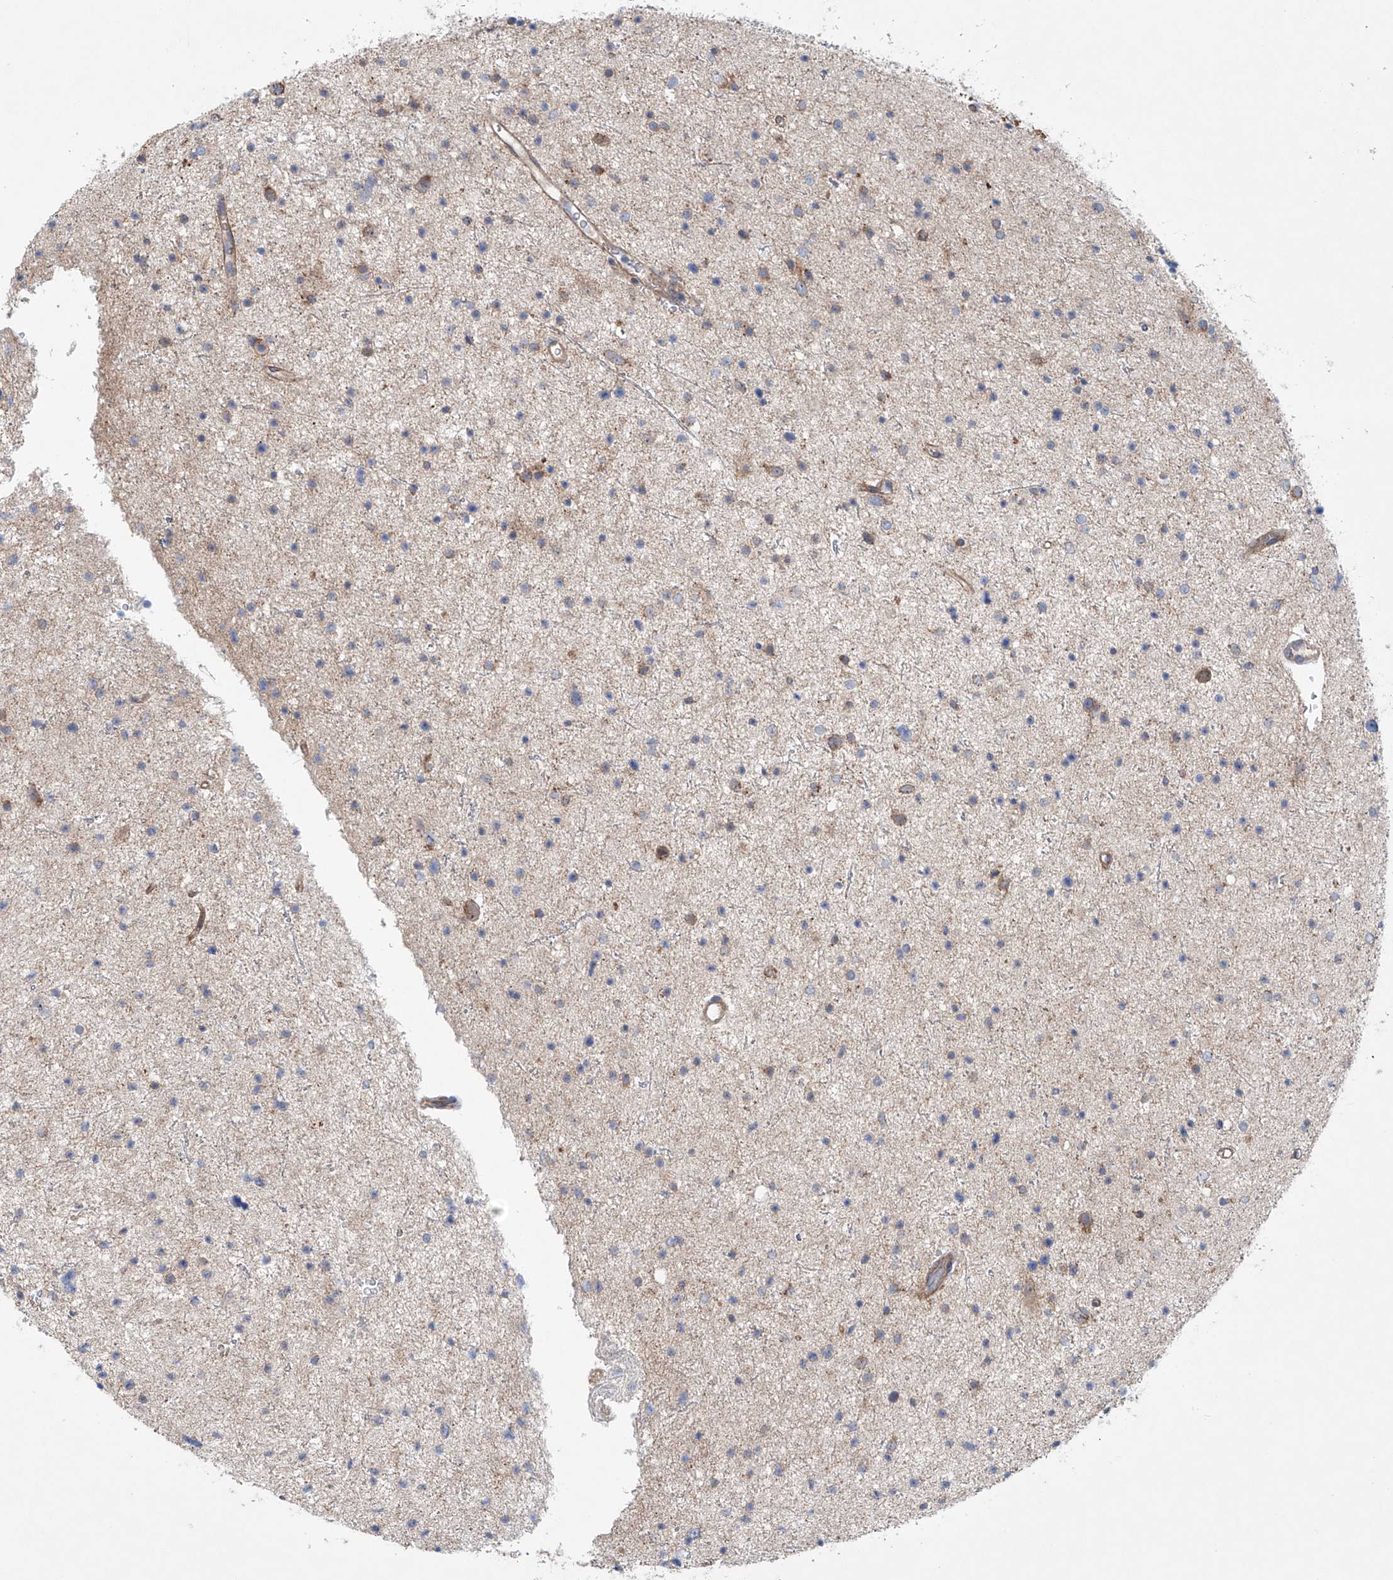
{"staining": {"intensity": "moderate", "quantity": "<25%", "location": "cytoplasmic/membranous"}, "tissue": "glioma", "cell_type": "Tumor cells", "image_type": "cancer", "snomed": [{"axis": "morphology", "description": "Glioma, malignant, Low grade"}, {"axis": "topography", "description": "Brain"}], "caption": "This is an image of immunohistochemistry staining of glioma, which shows moderate expression in the cytoplasmic/membranous of tumor cells.", "gene": "KLC4", "patient": {"sex": "female", "age": 37}}